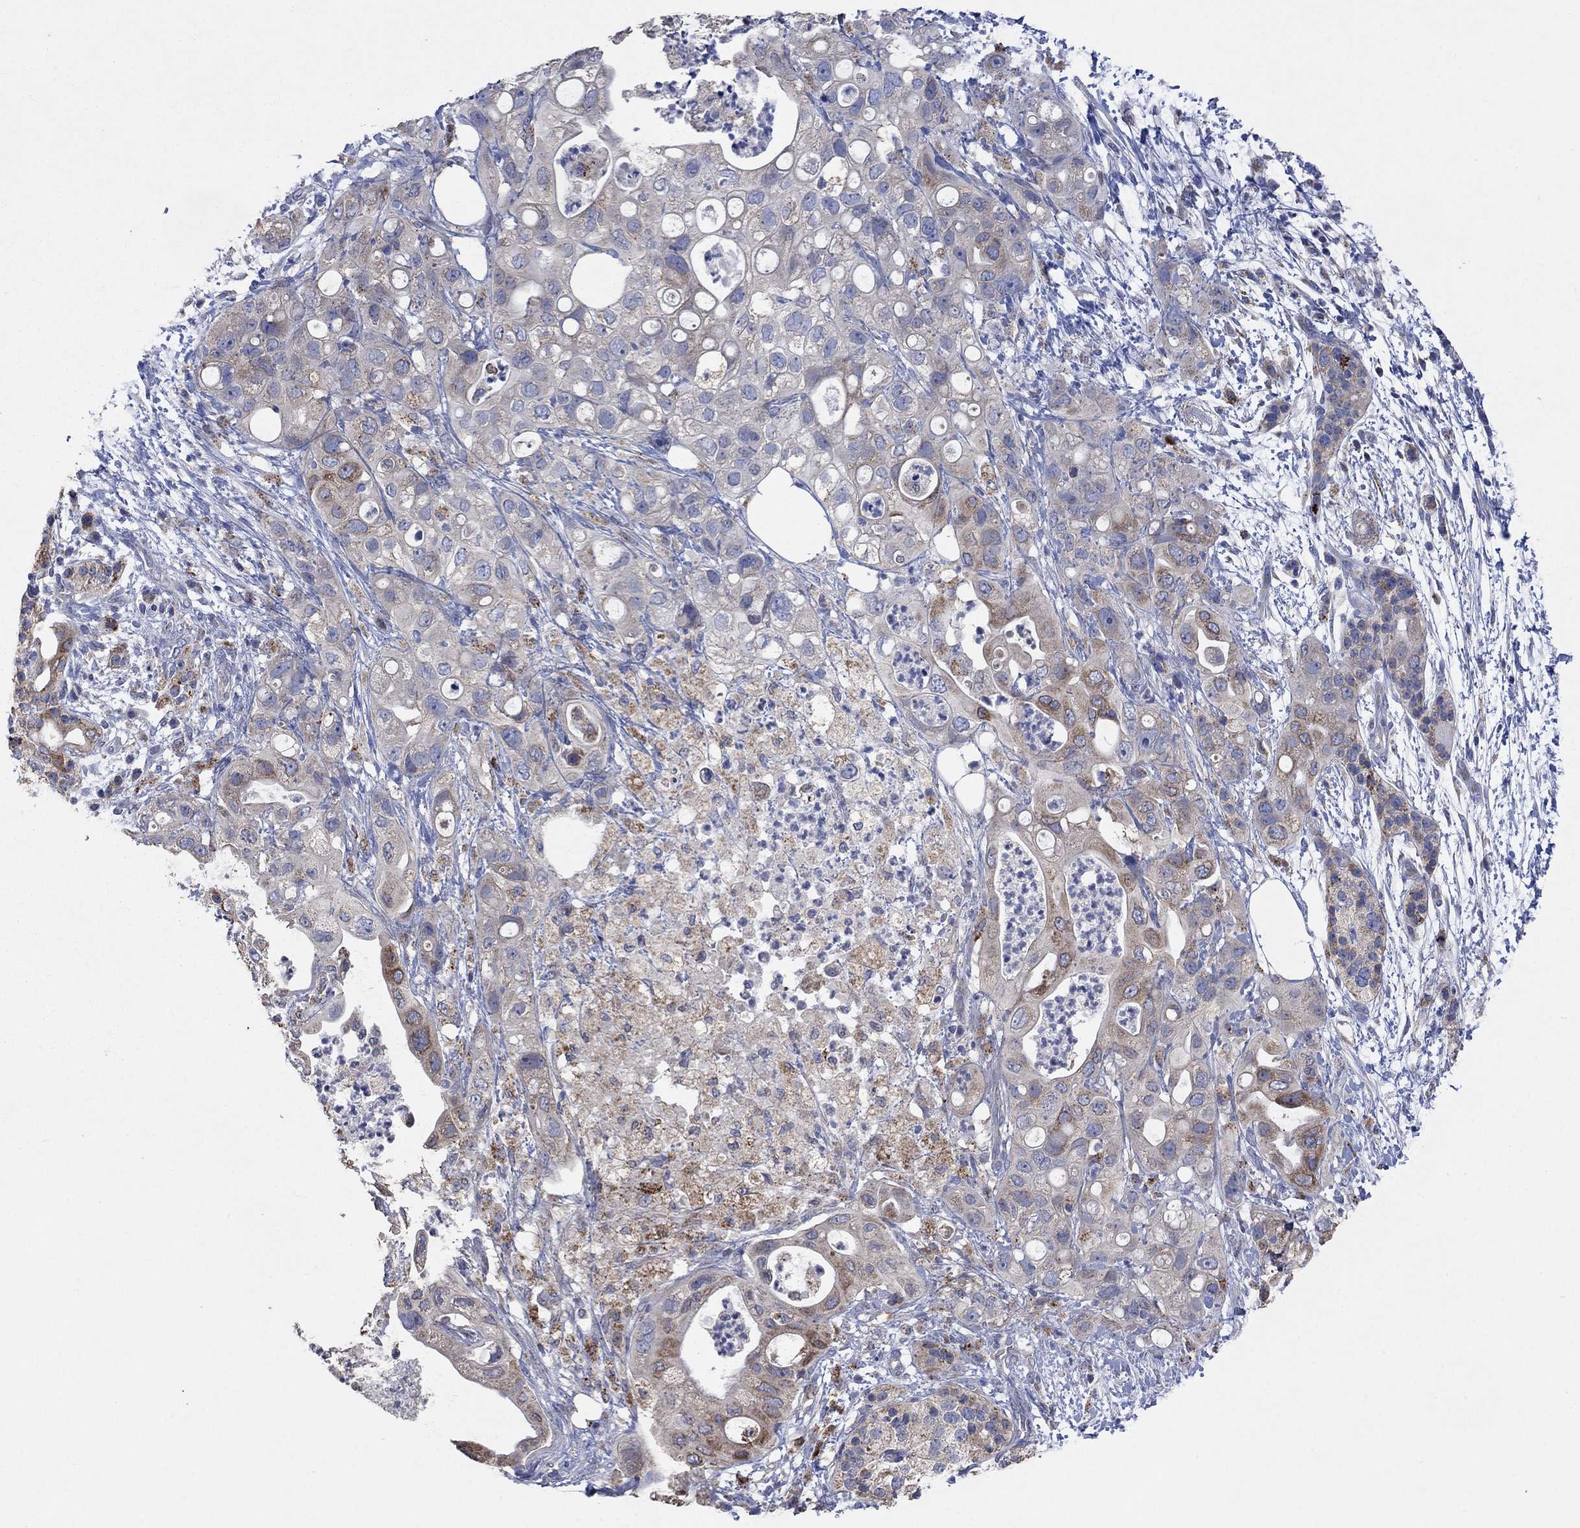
{"staining": {"intensity": "moderate", "quantity": "<25%", "location": "cytoplasmic/membranous"}, "tissue": "pancreatic cancer", "cell_type": "Tumor cells", "image_type": "cancer", "snomed": [{"axis": "morphology", "description": "Adenocarcinoma, NOS"}, {"axis": "topography", "description": "Pancreas"}], "caption": "Human adenocarcinoma (pancreatic) stained with a protein marker reveals moderate staining in tumor cells.", "gene": "UGT8", "patient": {"sex": "female", "age": 72}}